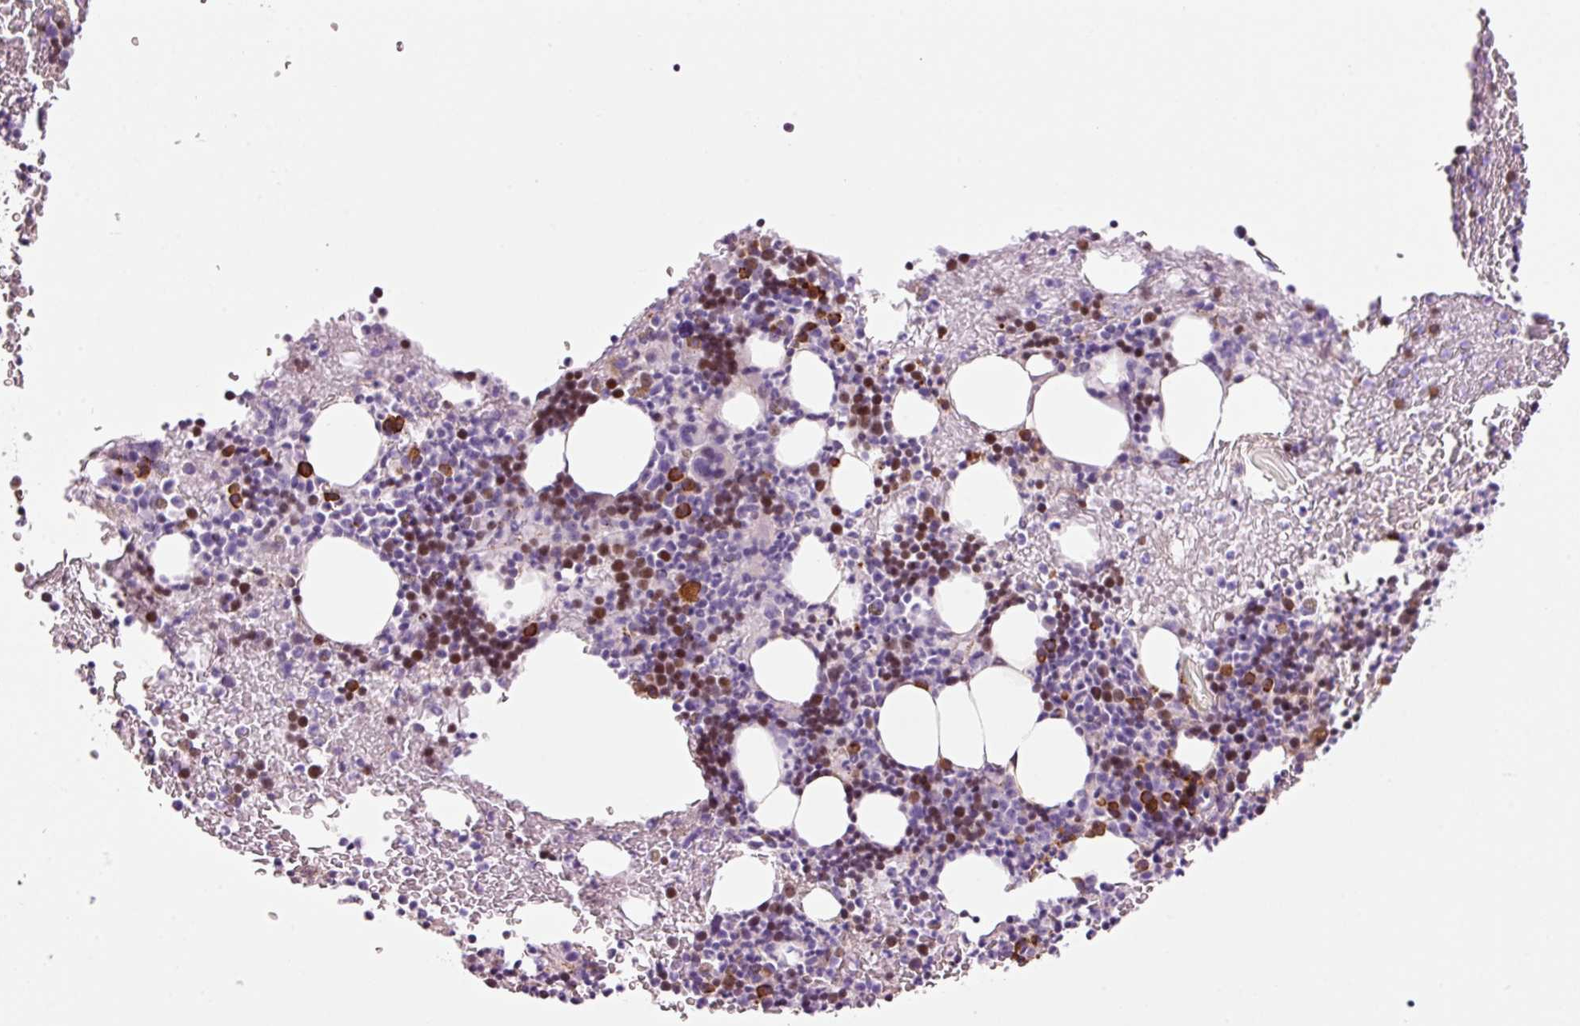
{"staining": {"intensity": "strong", "quantity": "25%-75%", "location": "cytoplasmic/membranous"}, "tissue": "bone marrow", "cell_type": "Hematopoietic cells", "image_type": "normal", "snomed": [{"axis": "morphology", "description": "Normal tissue, NOS"}, {"axis": "topography", "description": "Bone marrow"}], "caption": "IHC histopathology image of benign human bone marrow stained for a protein (brown), which exhibits high levels of strong cytoplasmic/membranous expression in approximately 25%-75% of hematopoietic cells.", "gene": "KLF1", "patient": {"sex": "male", "age": 61}}